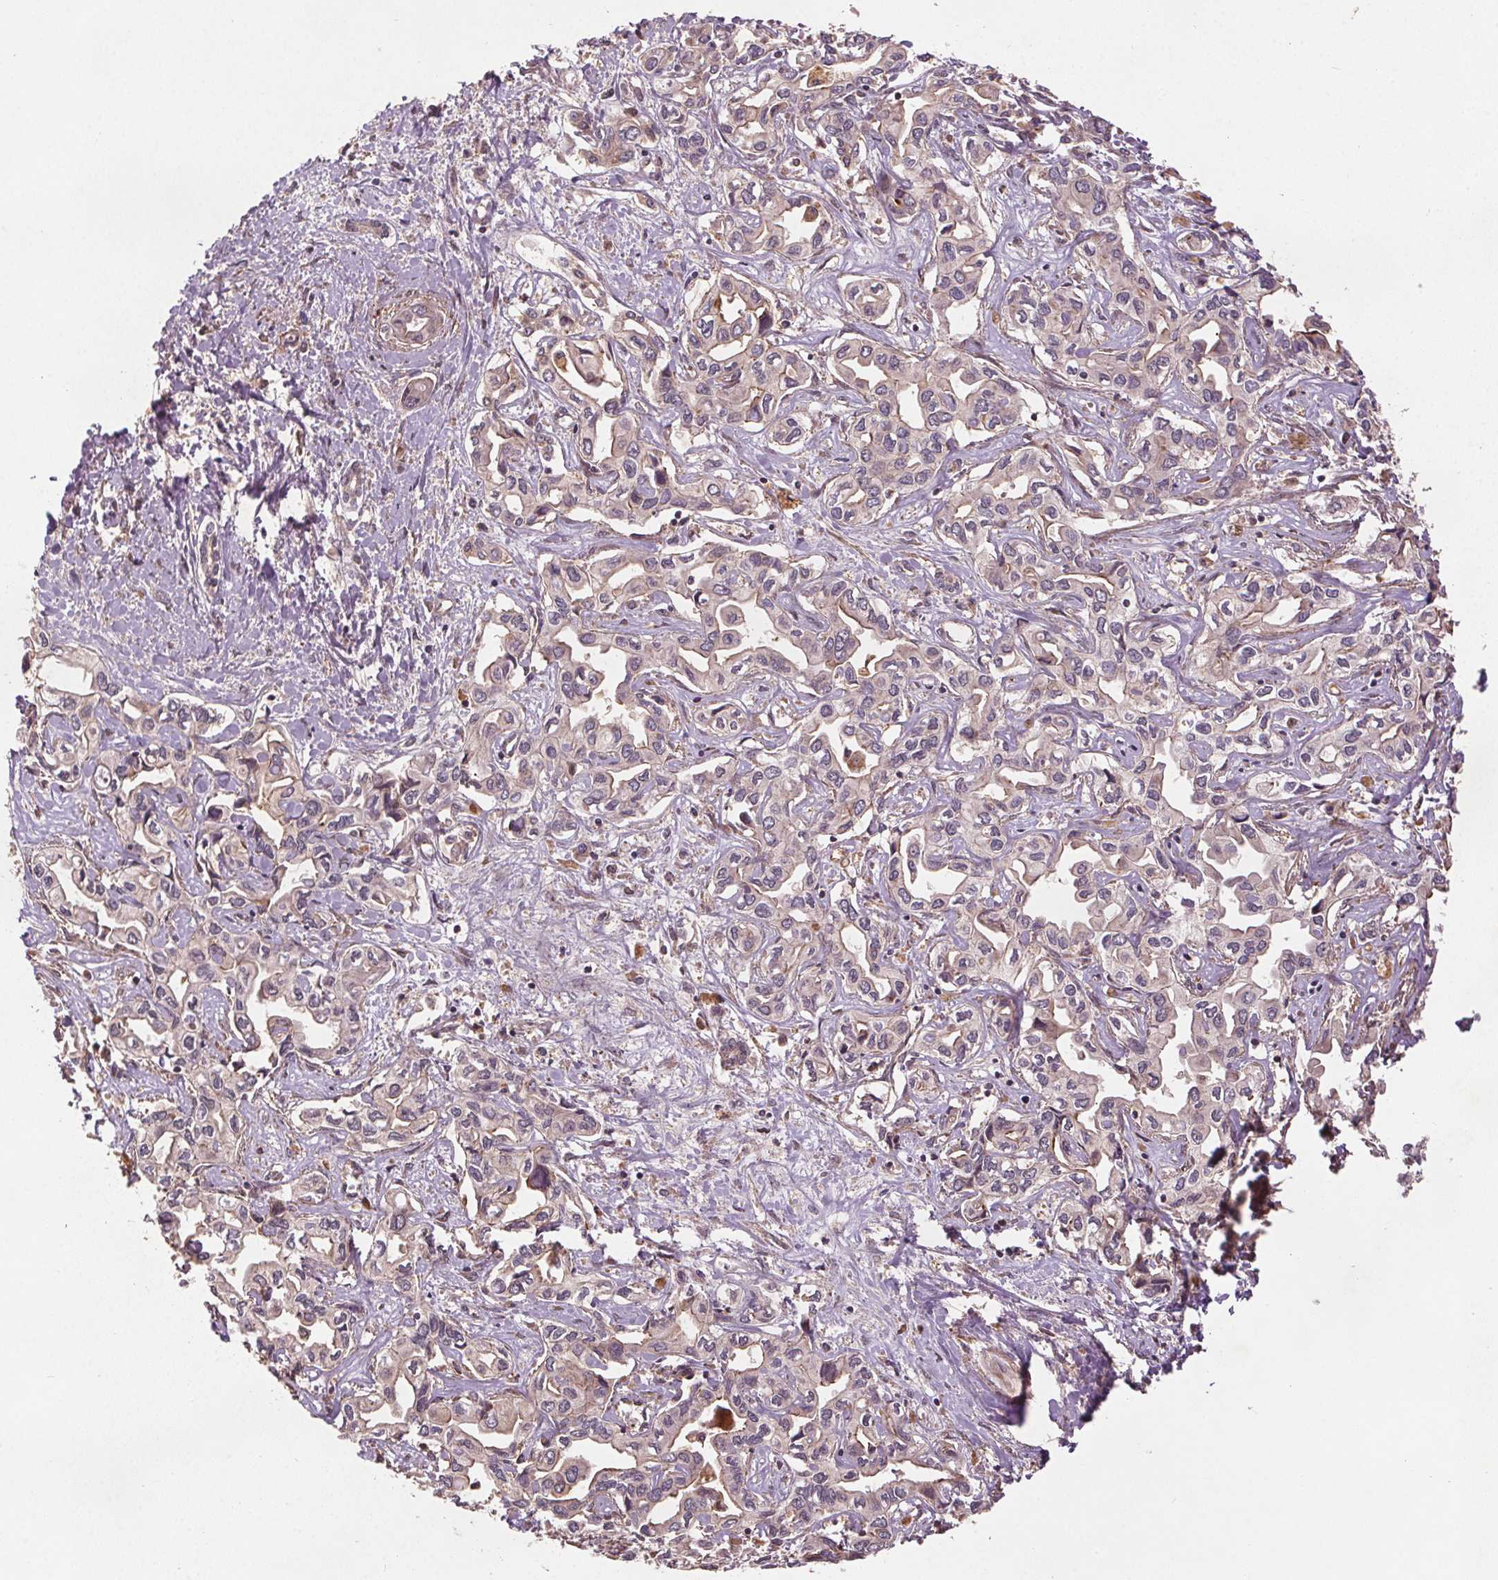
{"staining": {"intensity": "negative", "quantity": "none", "location": "none"}, "tissue": "liver cancer", "cell_type": "Tumor cells", "image_type": "cancer", "snomed": [{"axis": "morphology", "description": "Cholangiocarcinoma"}, {"axis": "topography", "description": "Liver"}], "caption": "Human cholangiocarcinoma (liver) stained for a protein using immunohistochemistry demonstrates no staining in tumor cells.", "gene": "SEC14L2", "patient": {"sex": "female", "age": 64}}